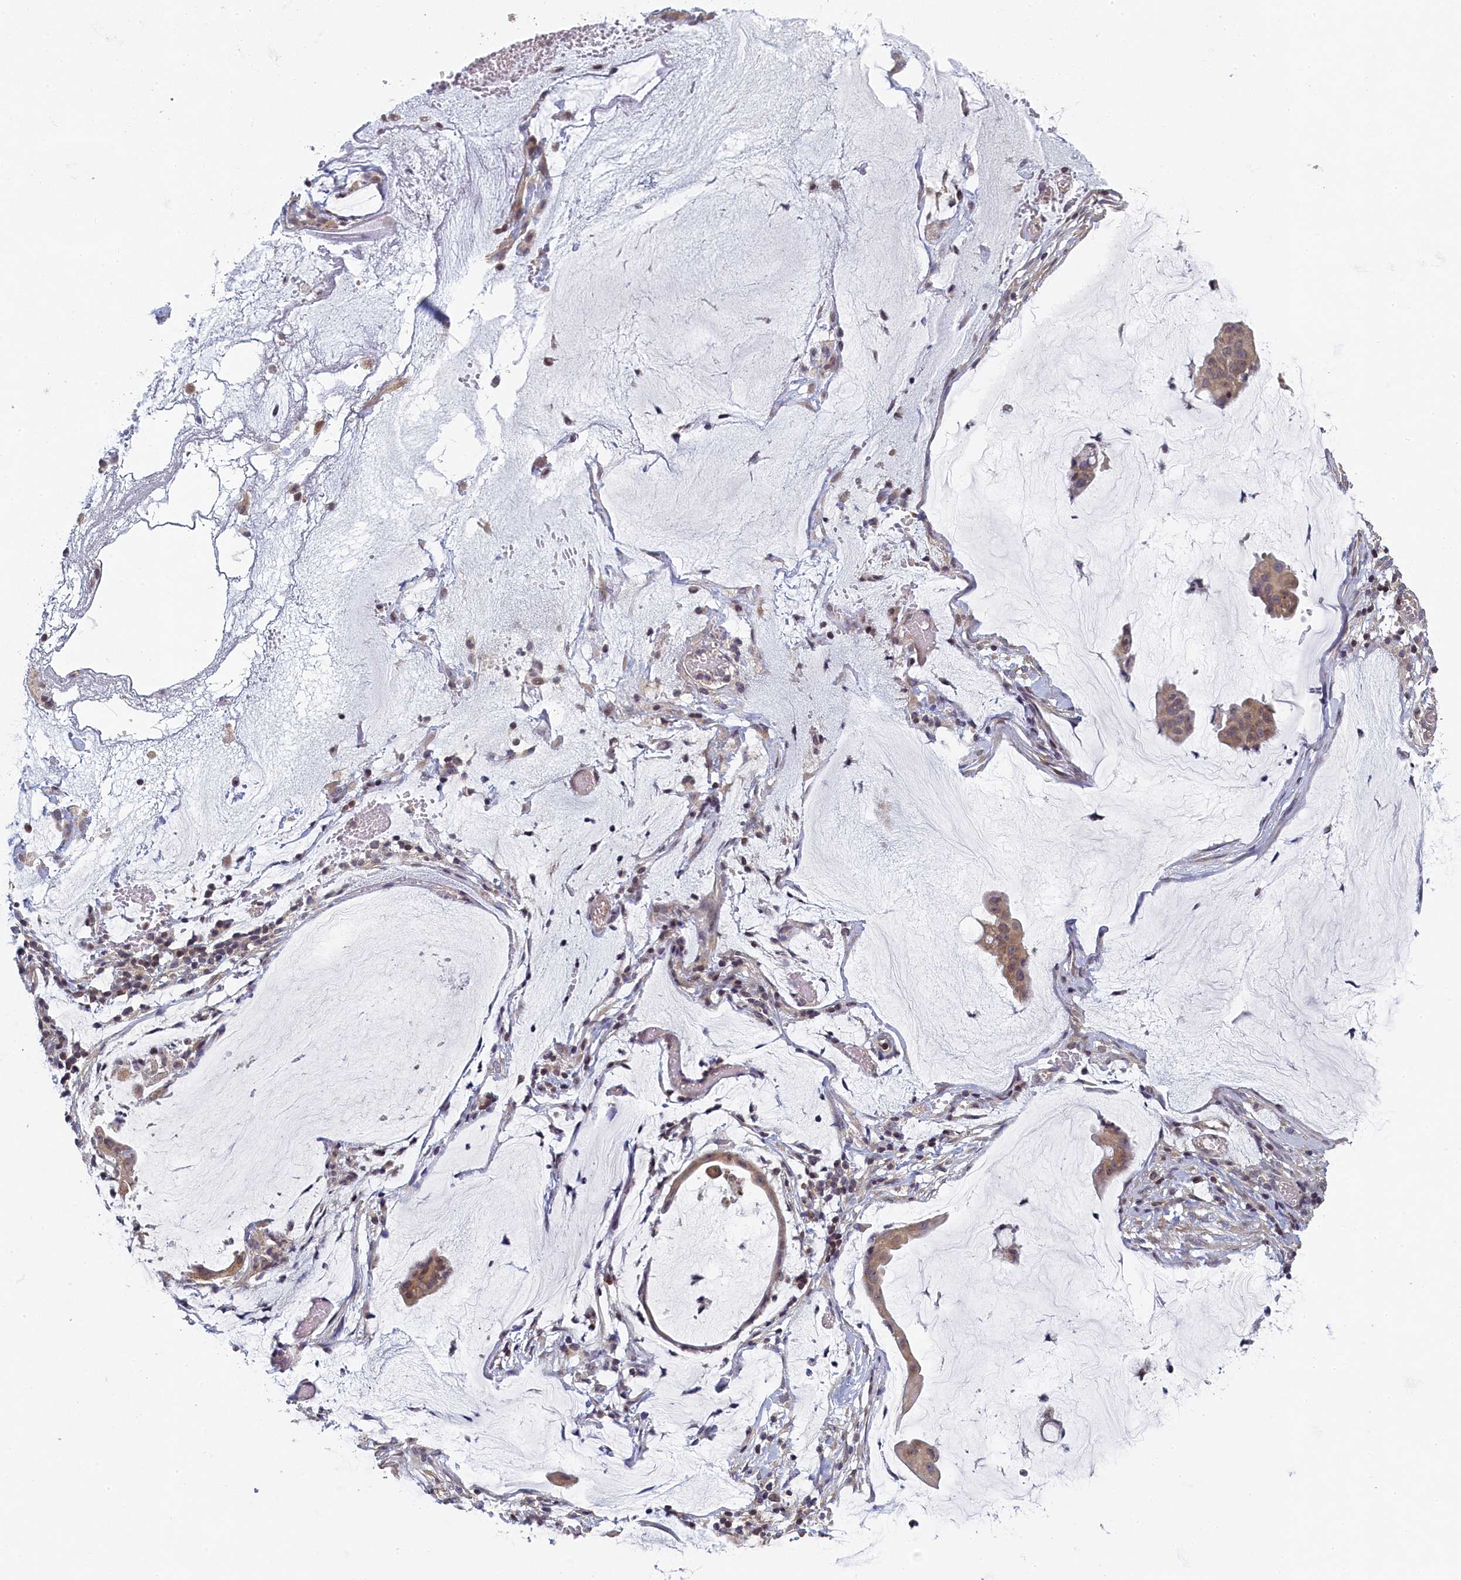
{"staining": {"intensity": "moderate", "quantity": ">75%", "location": "cytoplasmic/membranous"}, "tissue": "ovarian cancer", "cell_type": "Tumor cells", "image_type": "cancer", "snomed": [{"axis": "morphology", "description": "Cystadenocarcinoma, mucinous, NOS"}, {"axis": "topography", "description": "Ovary"}], "caption": "IHC micrograph of neoplastic tissue: human ovarian mucinous cystadenocarcinoma stained using immunohistochemistry (IHC) displays medium levels of moderate protein expression localized specifically in the cytoplasmic/membranous of tumor cells, appearing as a cytoplasmic/membranous brown color.", "gene": "DIXDC1", "patient": {"sex": "female", "age": 73}}